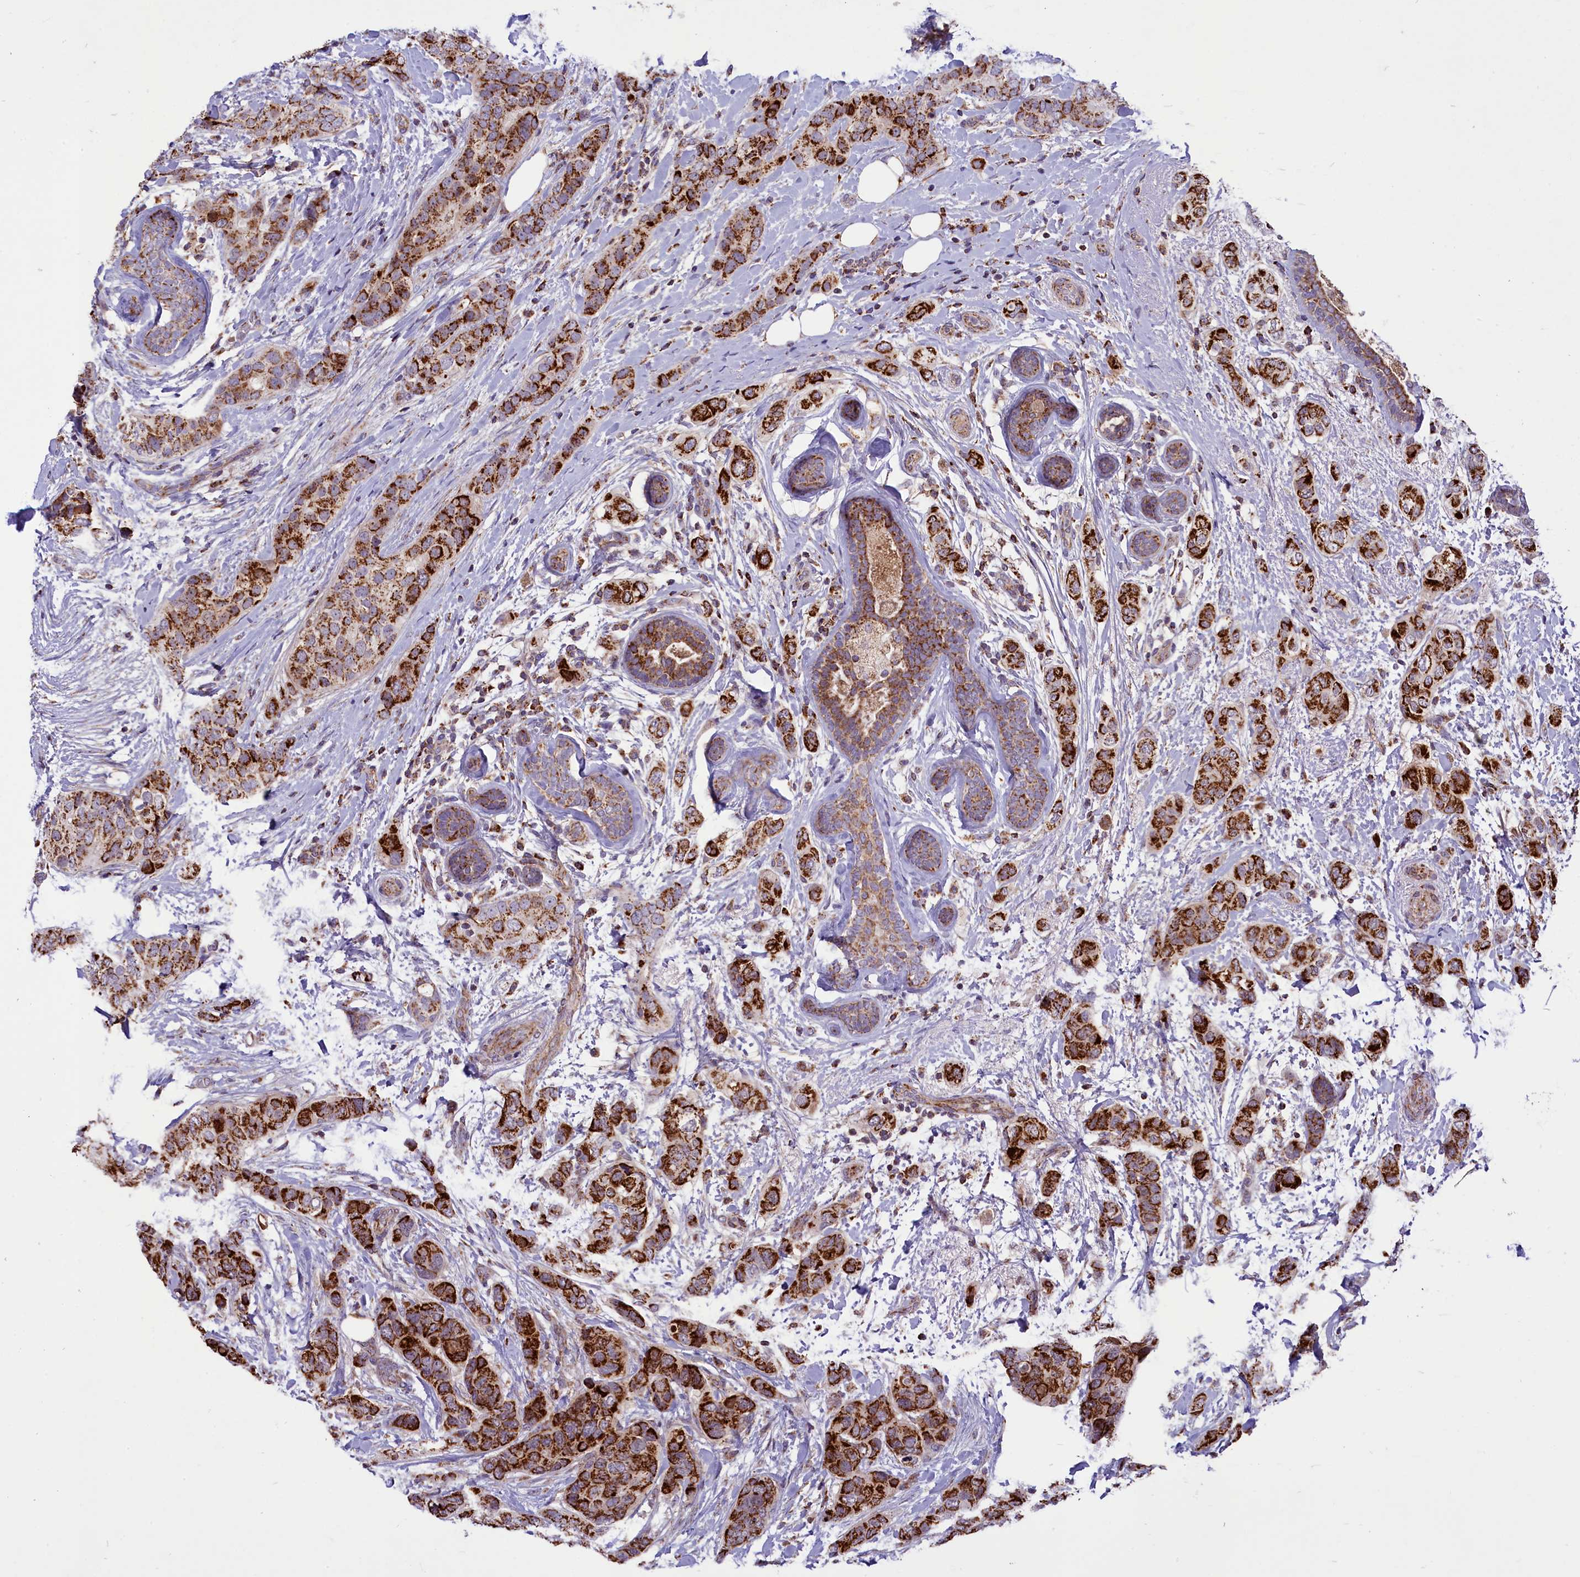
{"staining": {"intensity": "strong", "quantity": ">75%", "location": "cytoplasmic/membranous"}, "tissue": "breast cancer", "cell_type": "Tumor cells", "image_type": "cancer", "snomed": [{"axis": "morphology", "description": "Lobular carcinoma"}, {"axis": "topography", "description": "Breast"}], "caption": "Immunohistochemistry (IHC) histopathology image of neoplastic tissue: breast cancer (lobular carcinoma) stained using immunohistochemistry (IHC) displays high levels of strong protein expression localized specifically in the cytoplasmic/membranous of tumor cells, appearing as a cytoplasmic/membranous brown color.", "gene": "COX17", "patient": {"sex": "female", "age": 51}}